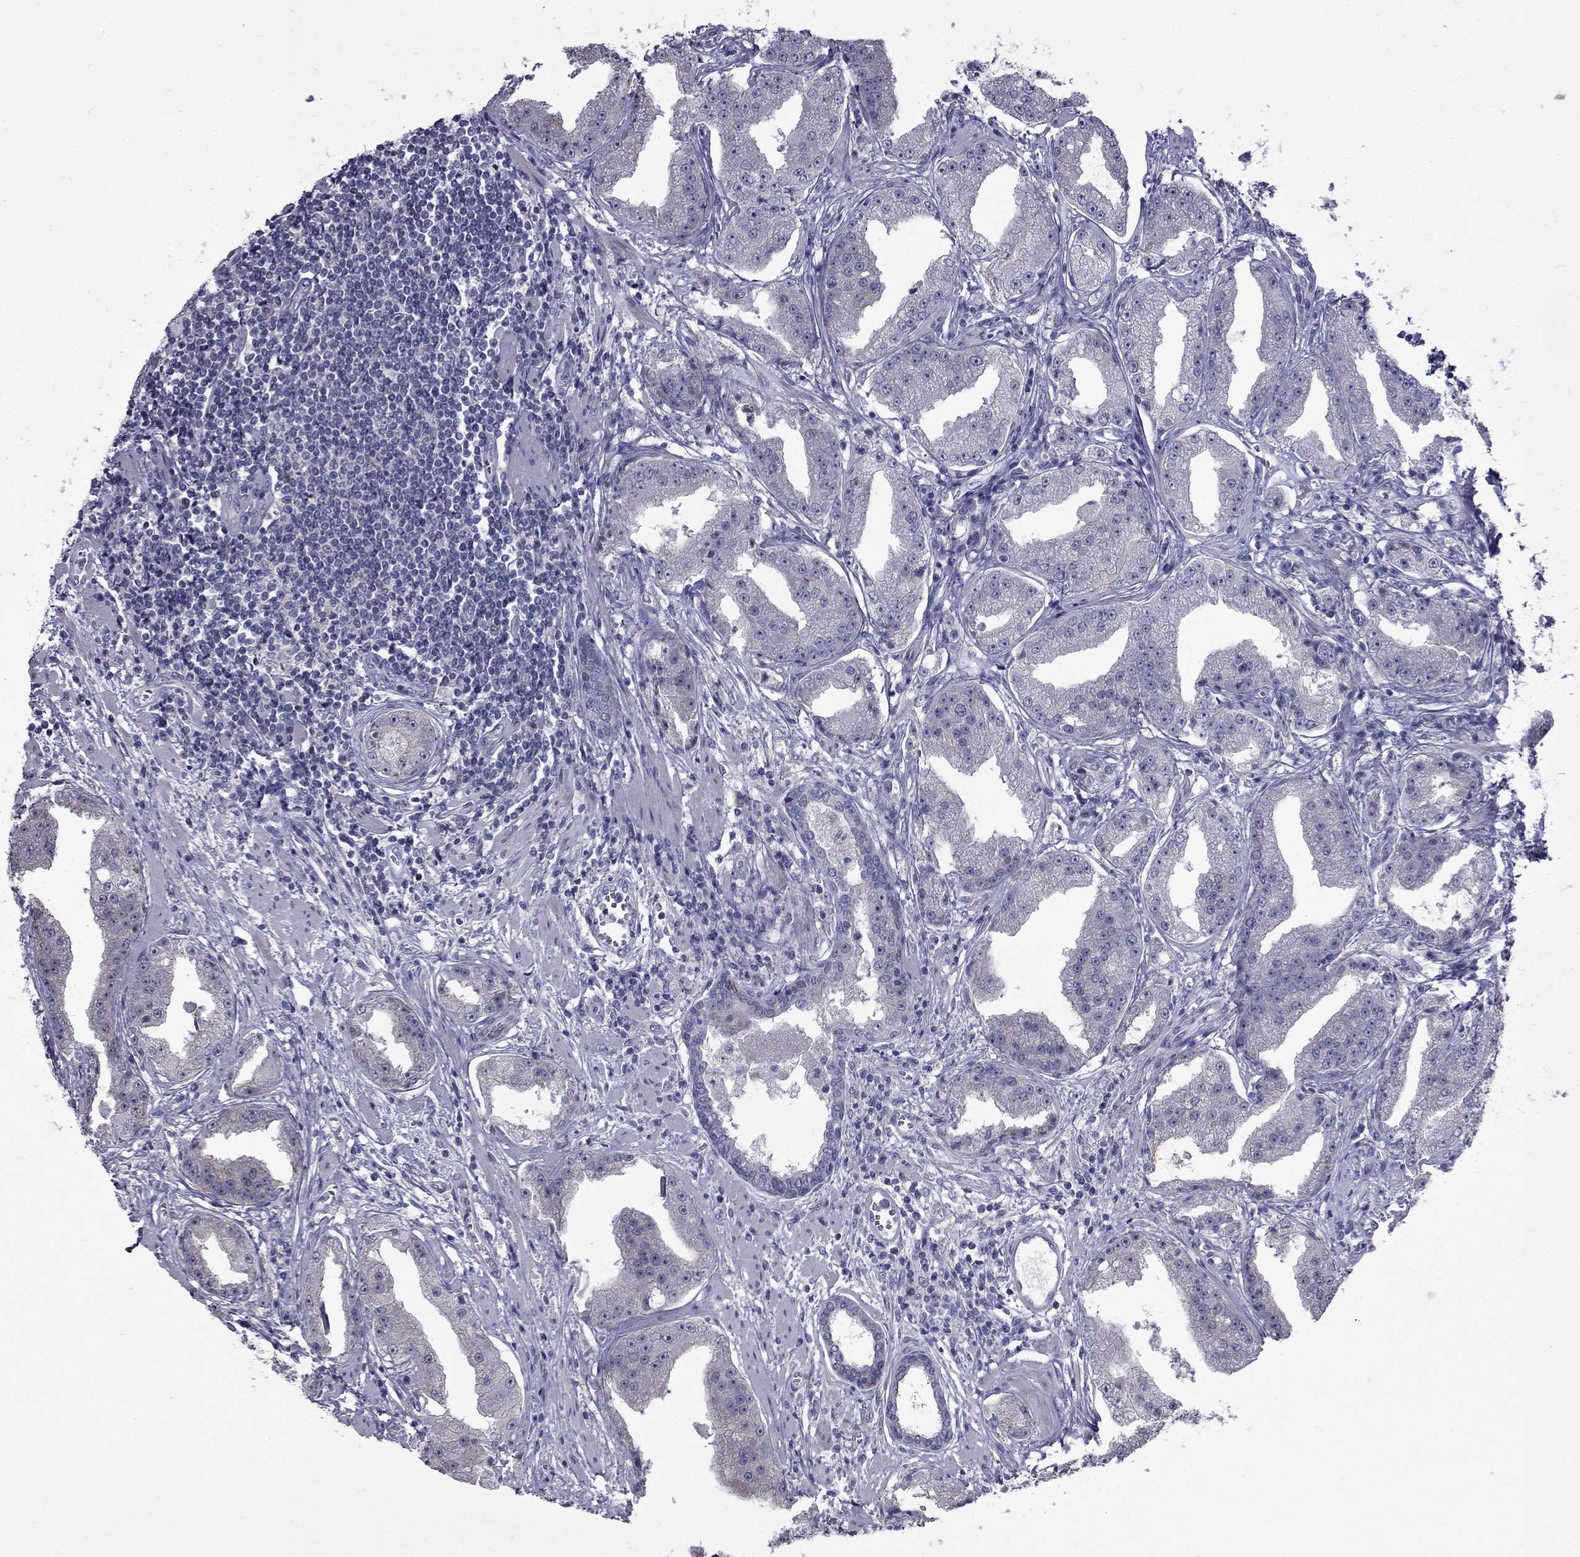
{"staining": {"intensity": "negative", "quantity": "none", "location": "none"}, "tissue": "prostate cancer", "cell_type": "Tumor cells", "image_type": "cancer", "snomed": [{"axis": "morphology", "description": "Adenocarcinoma, Low grade"}, {"axis": "topography", "description": "Prostate"}], "caption": "Immunohistochemical staining of prostate adenocarcinoma (low-grade) shows no significant staining in tumor cells.", "gene": "NRARP", "patient": {"sex": "male", "age": 62}}